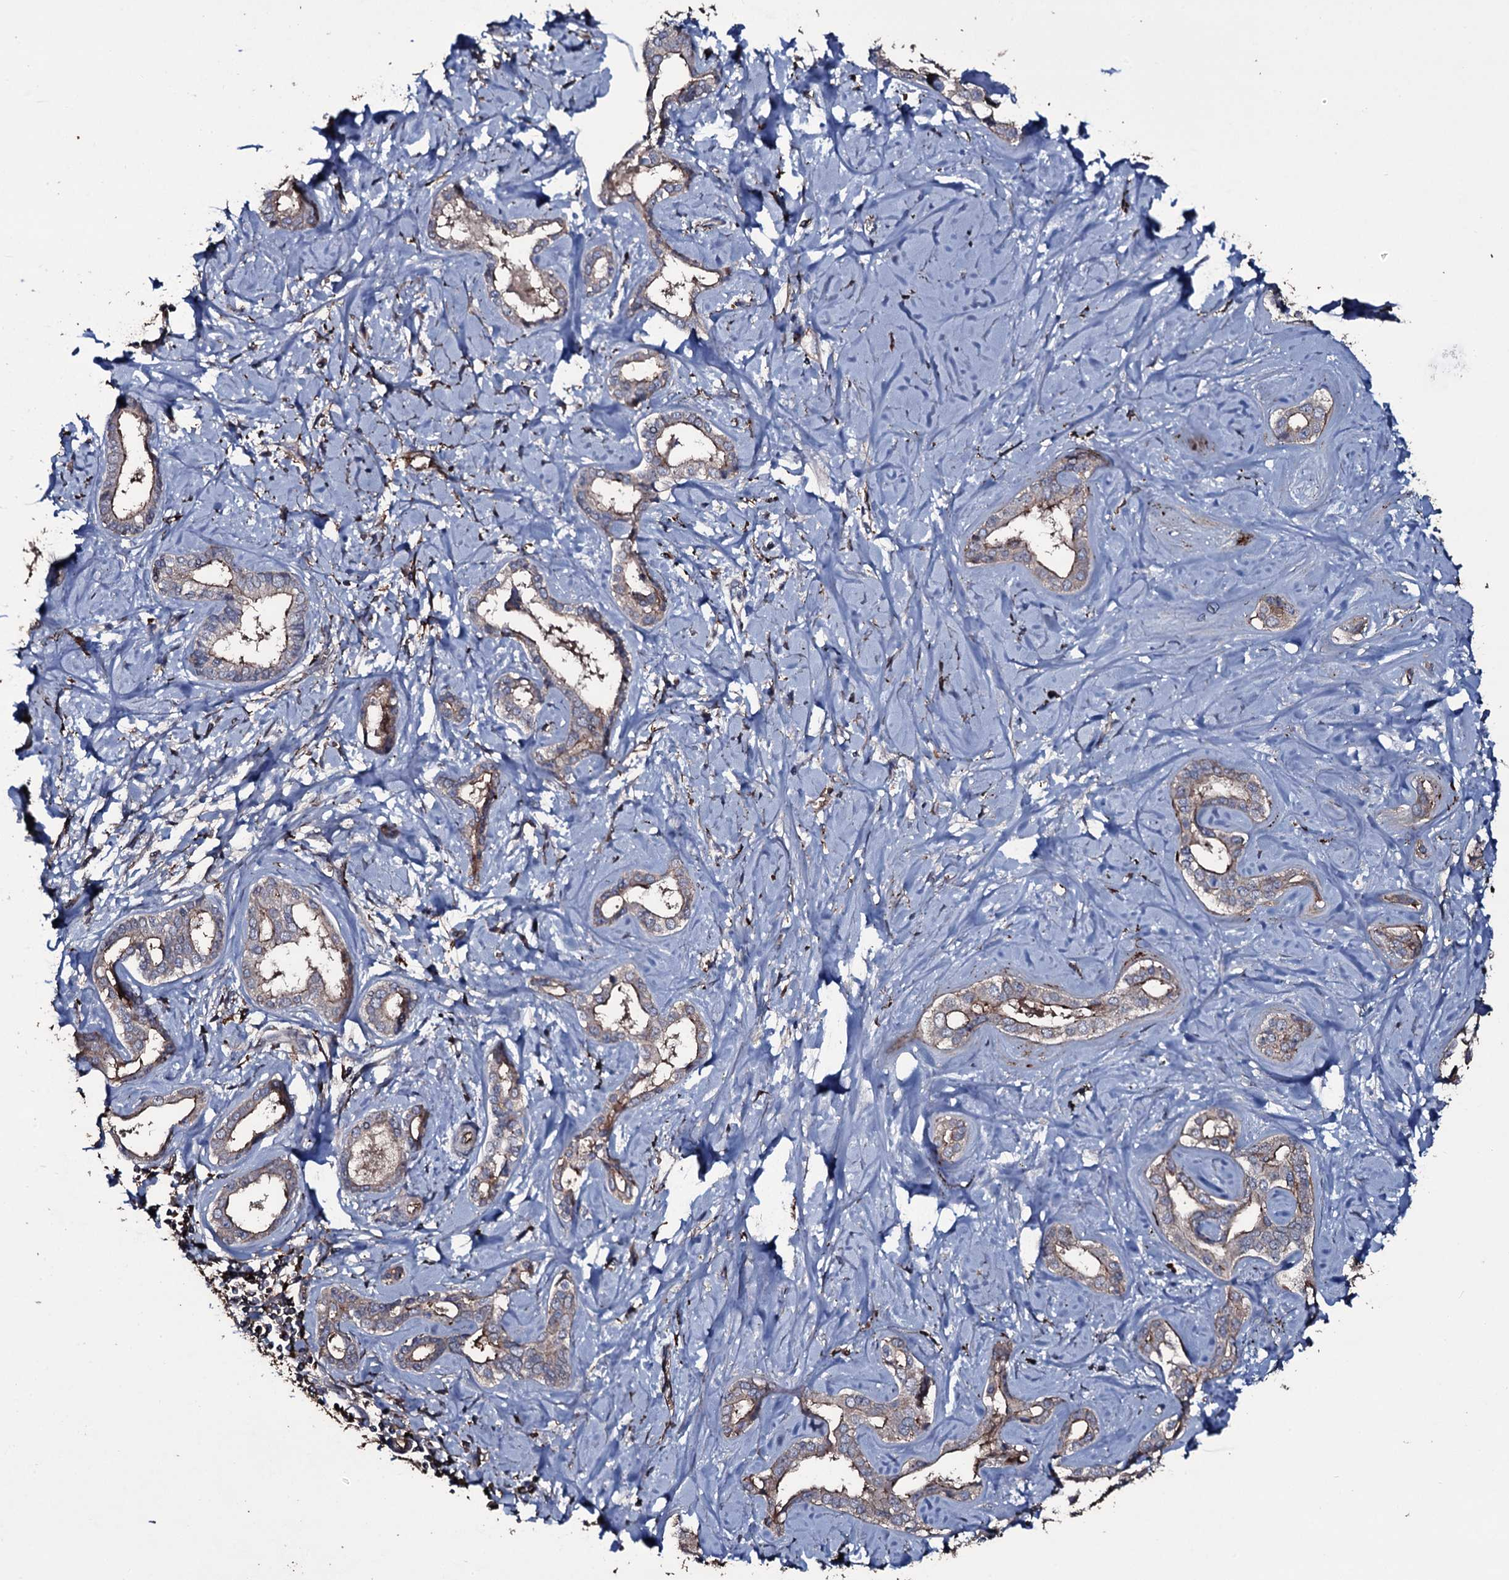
{"staining": {"intensity": "weak", "quantity": "<25%", "location": "cytoplasmic/membranous"}, "tissue": "liver cancer", "cell_type": "Tumor cells", "image_type": "cancer", "snomed": [{"axis": "morphology", "description": "Cholangiocarcinoma"}, {"axis": "topography", "description": "Liver"}], "caption": "Immunohistochemistry (IHC) of human cholangiocarcinoma (liver) exhibits no expression in tumor cells. The staining was performed using DAB to visualize the protein expression in brown, while the nuclei were stained in blue with hematoxylin (Magnification: 20x).", "gene": "ZSWIM8", "patient": {"sex": "female", "age": 77}}